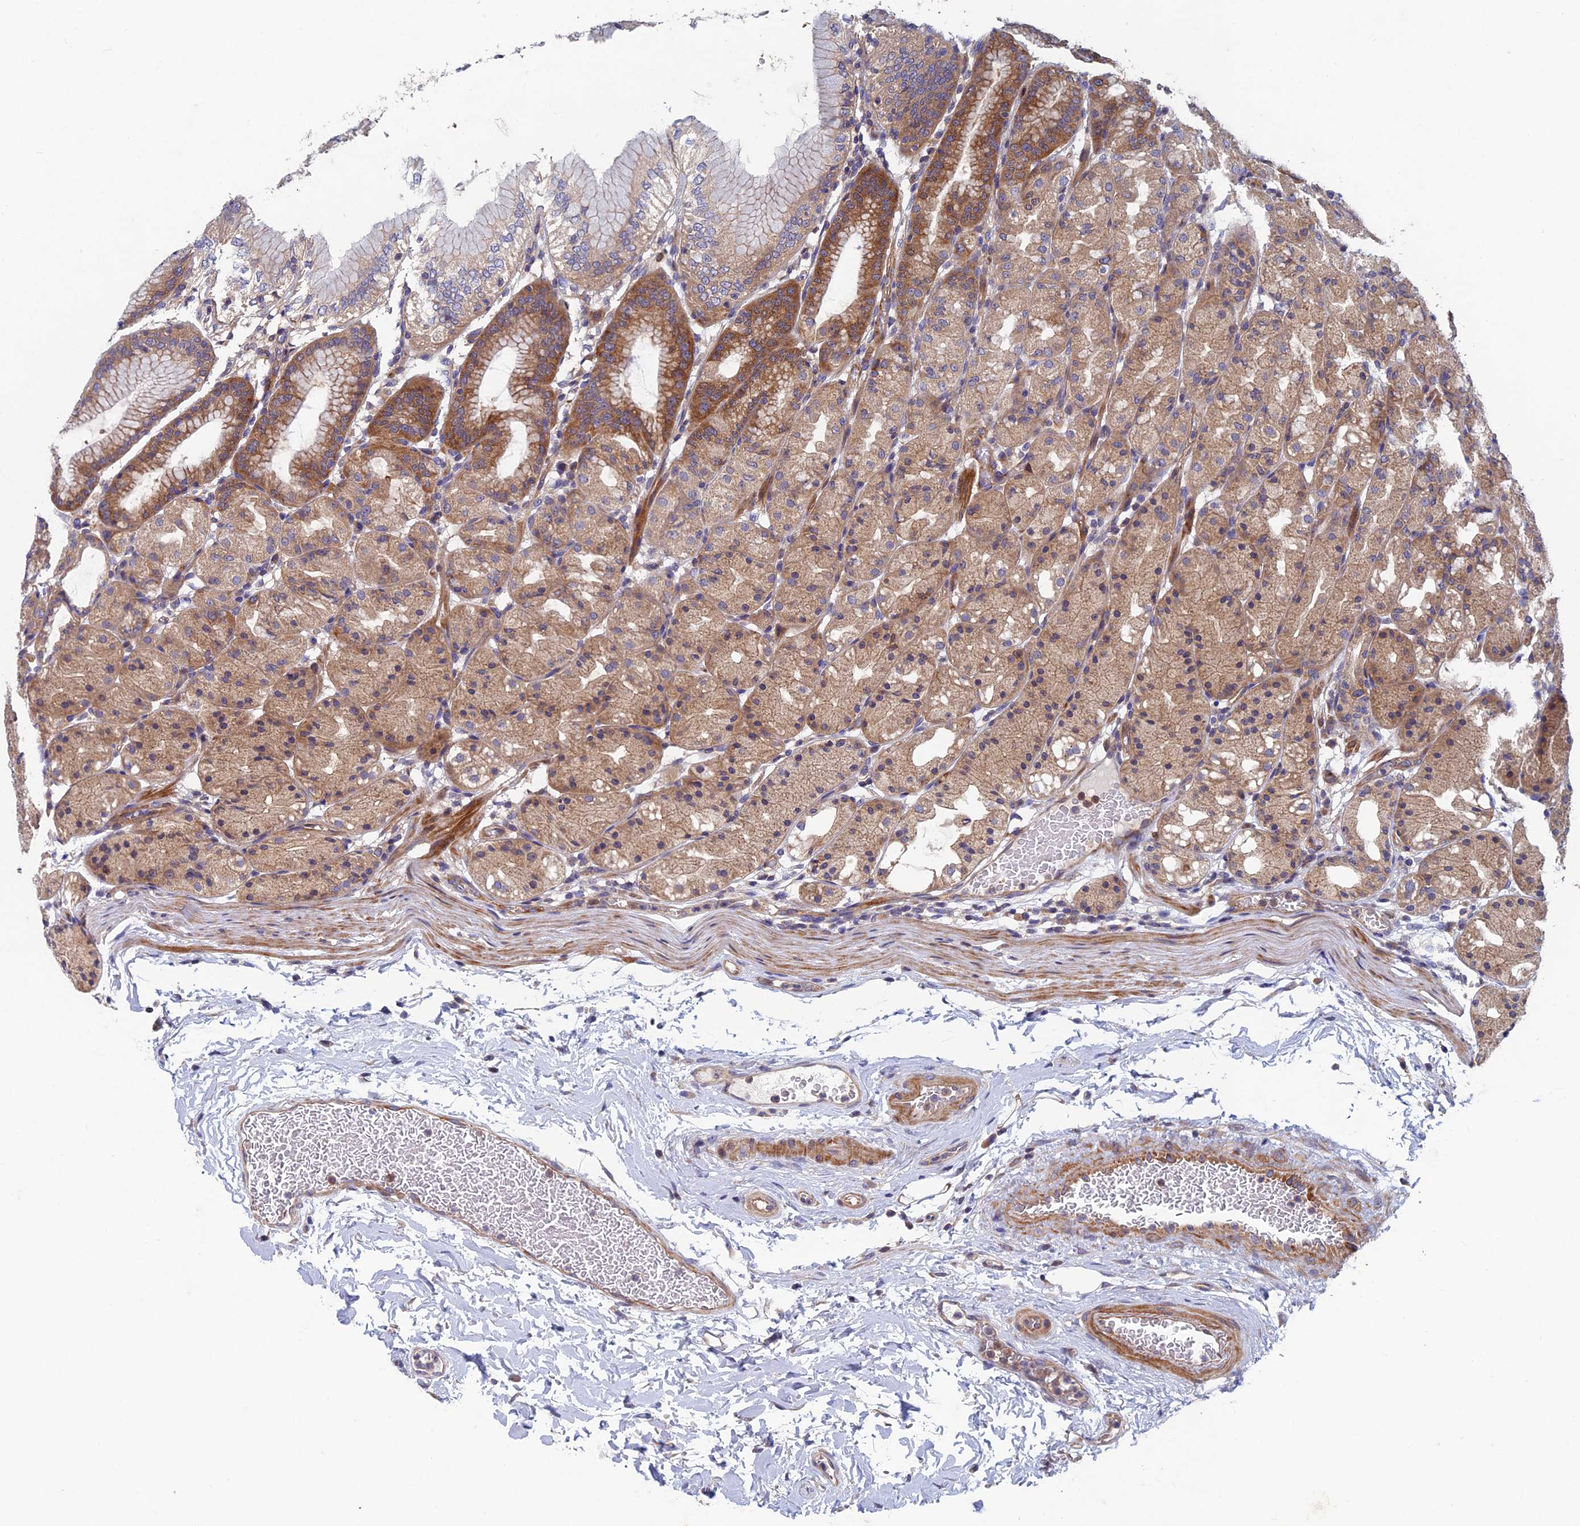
{"staining": {"intensity": "strong", "quantity": "25%-75%", "location": "cytoplasmic/membranous"}, "tissue": "stomach", "cell_type": "Glandular cells", "image_type": "normal", "snomed": [{"axis": "morphology", "description": "Normal tissue, NOS"}, {"axis": "topography", "description": "Stomach, upper"}], "caption": "Protein staining of benign stomach reveals strong cytoplasmic/membranous expression in about 25%-75% of glandular cells.", "gene": "NCAPG", "patient": {"sex": "male", "age": 48}}